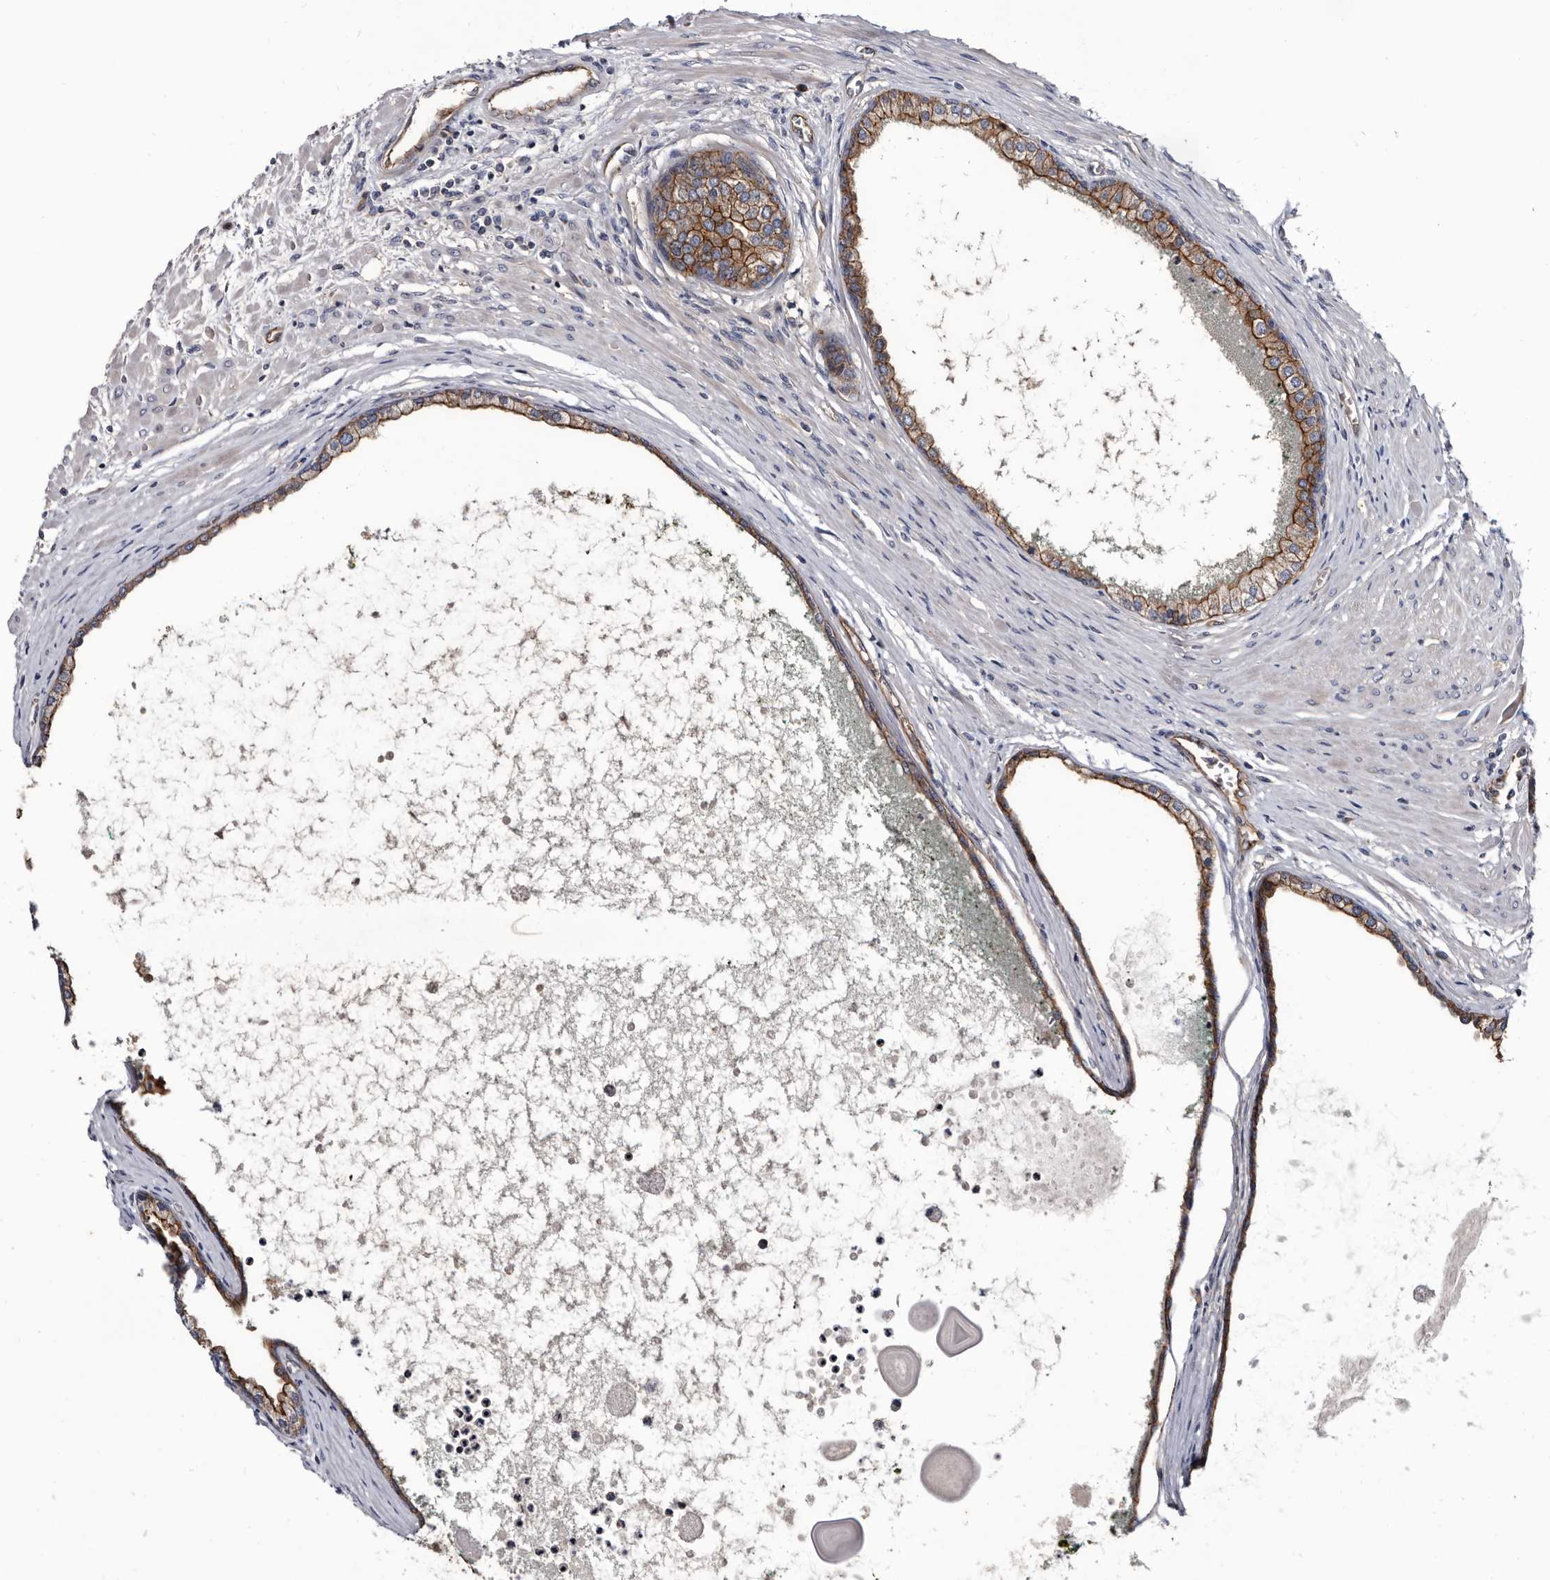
{"staining": {"intensity": "strong", "quantity": ">75%", "location": "cytoplasmic/membranous"}, "tissue": "prostate cancer", "cell_type": "Tumor cells", "image_type": "cancer", "snomed": [{"axis": "morphology", "description": "Normal tissue, NOS"}, {"axis": "morphology", "description": "Adenocarcinoma, Low grade"}, {"axis": "topography", "description": "Prostate"}, {"axis": "topography", "description": "Peripheral nerve tissue"}], "caption": "A histopathology image of human prostate cancer (adenocarcinoma (low-grade)) stained for a protein exhibits strong cytoplasmic/membranous brown staining in tumor cells.", "gene": "TSPAN17", "patient": {"sex": "male", "age": 71}}